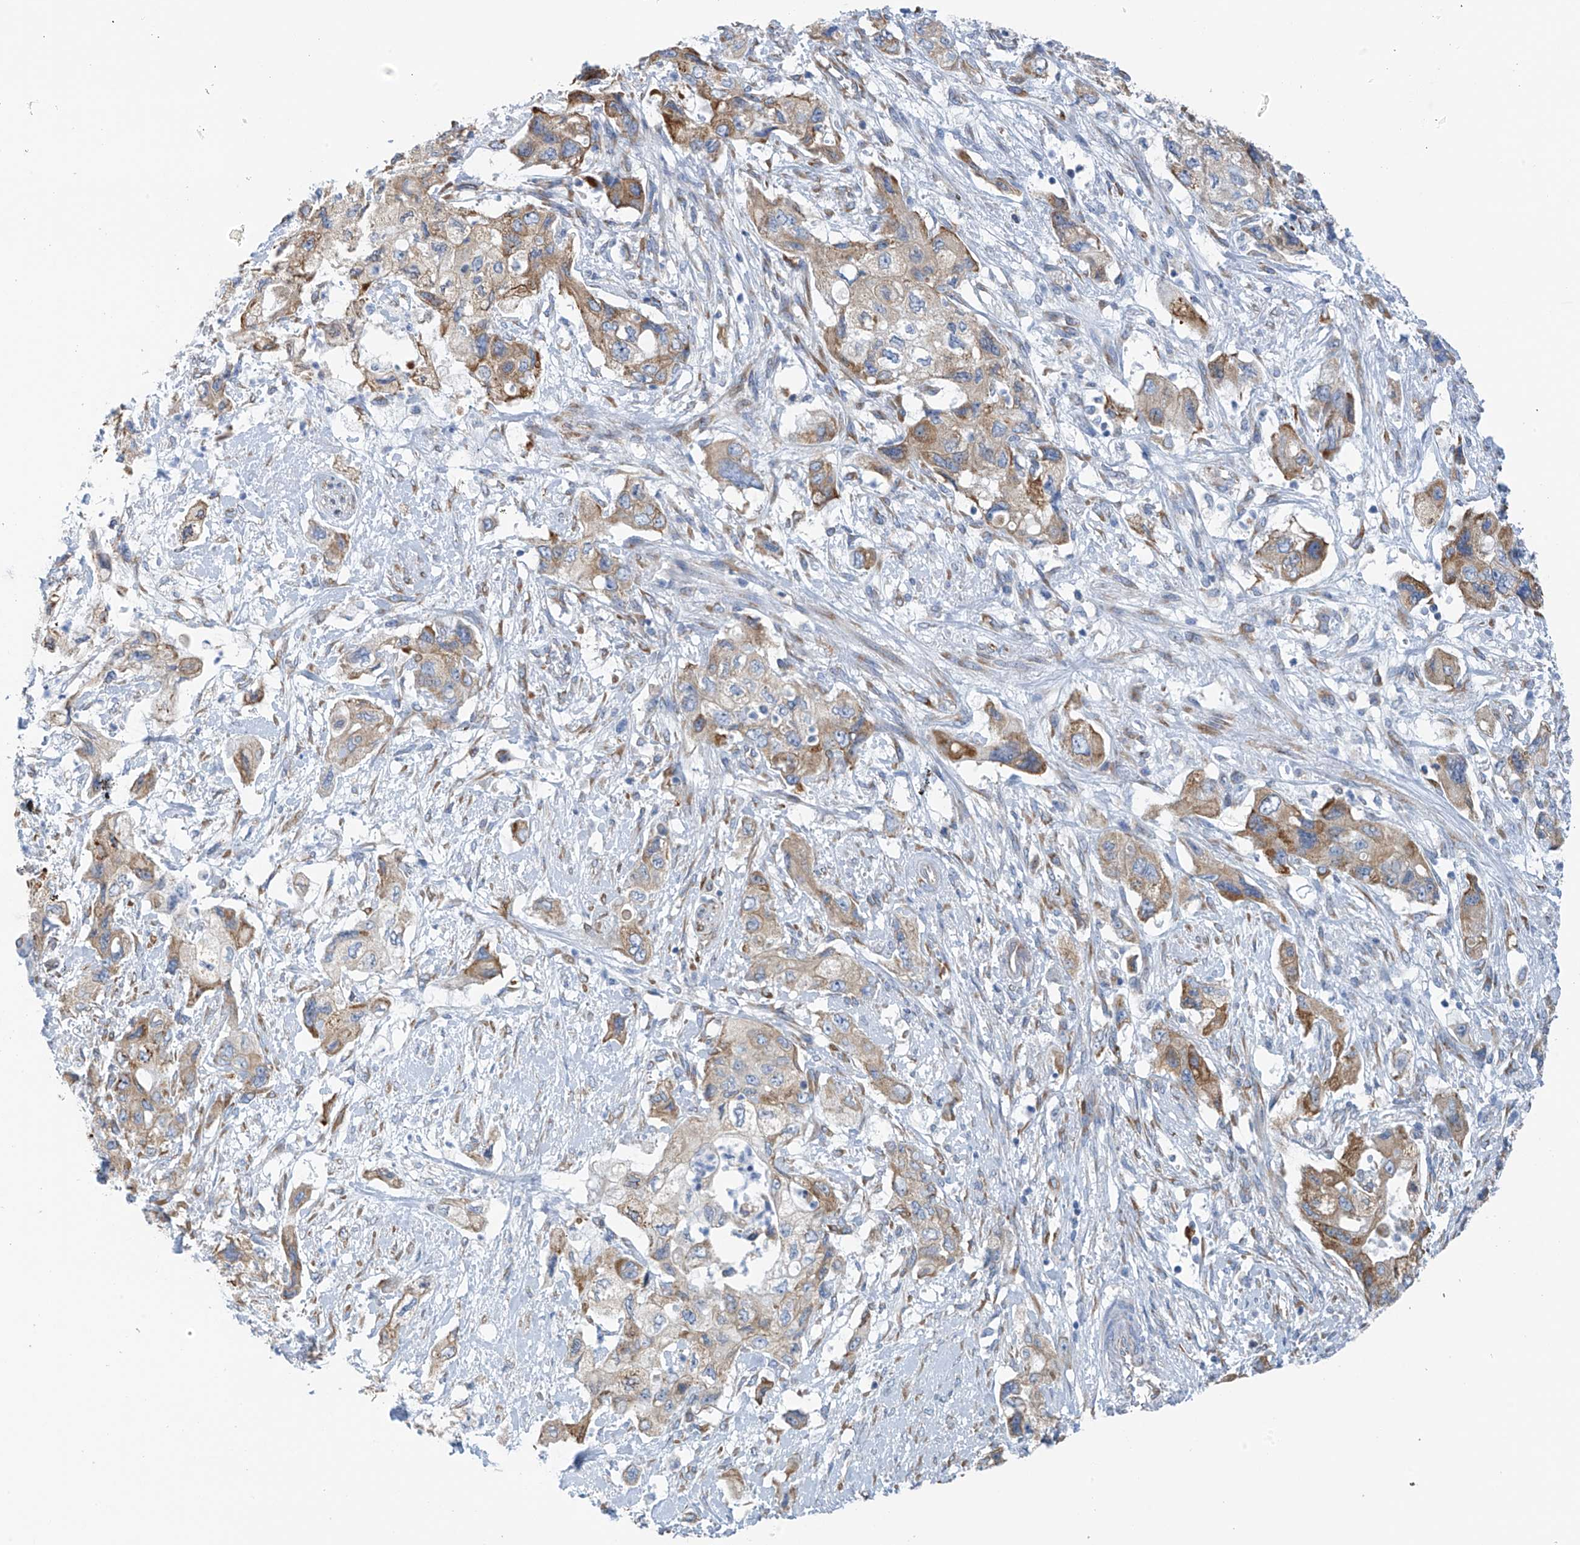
{"staining": {"intensity": "moderate", "quantity": "25%-75%", "location": "cytoplasmic/membranous"}, "tissue": "pancreatic cancer", "cell_type": "Tumor cells", "image_type": "cancer", "snomed": [{"axis": "morphology", "description": "Adenocarcinoma, NOS"}, {"axis": "topography", "description": "Pancreas"}], "caption": "Immunohistochemistry micrograph of neoplastic tissue: adenocarcinoma (pancreatic) stained using immunohistochemistry demonstrates medium levels of moderate protein expression localized specifically in the cytoplasmic/membranous of tumor cells, appearing as a cytoplasmic/membranous brown color.", "gene": "RCN2", "patient": {"sex": "female", "age": 73}}